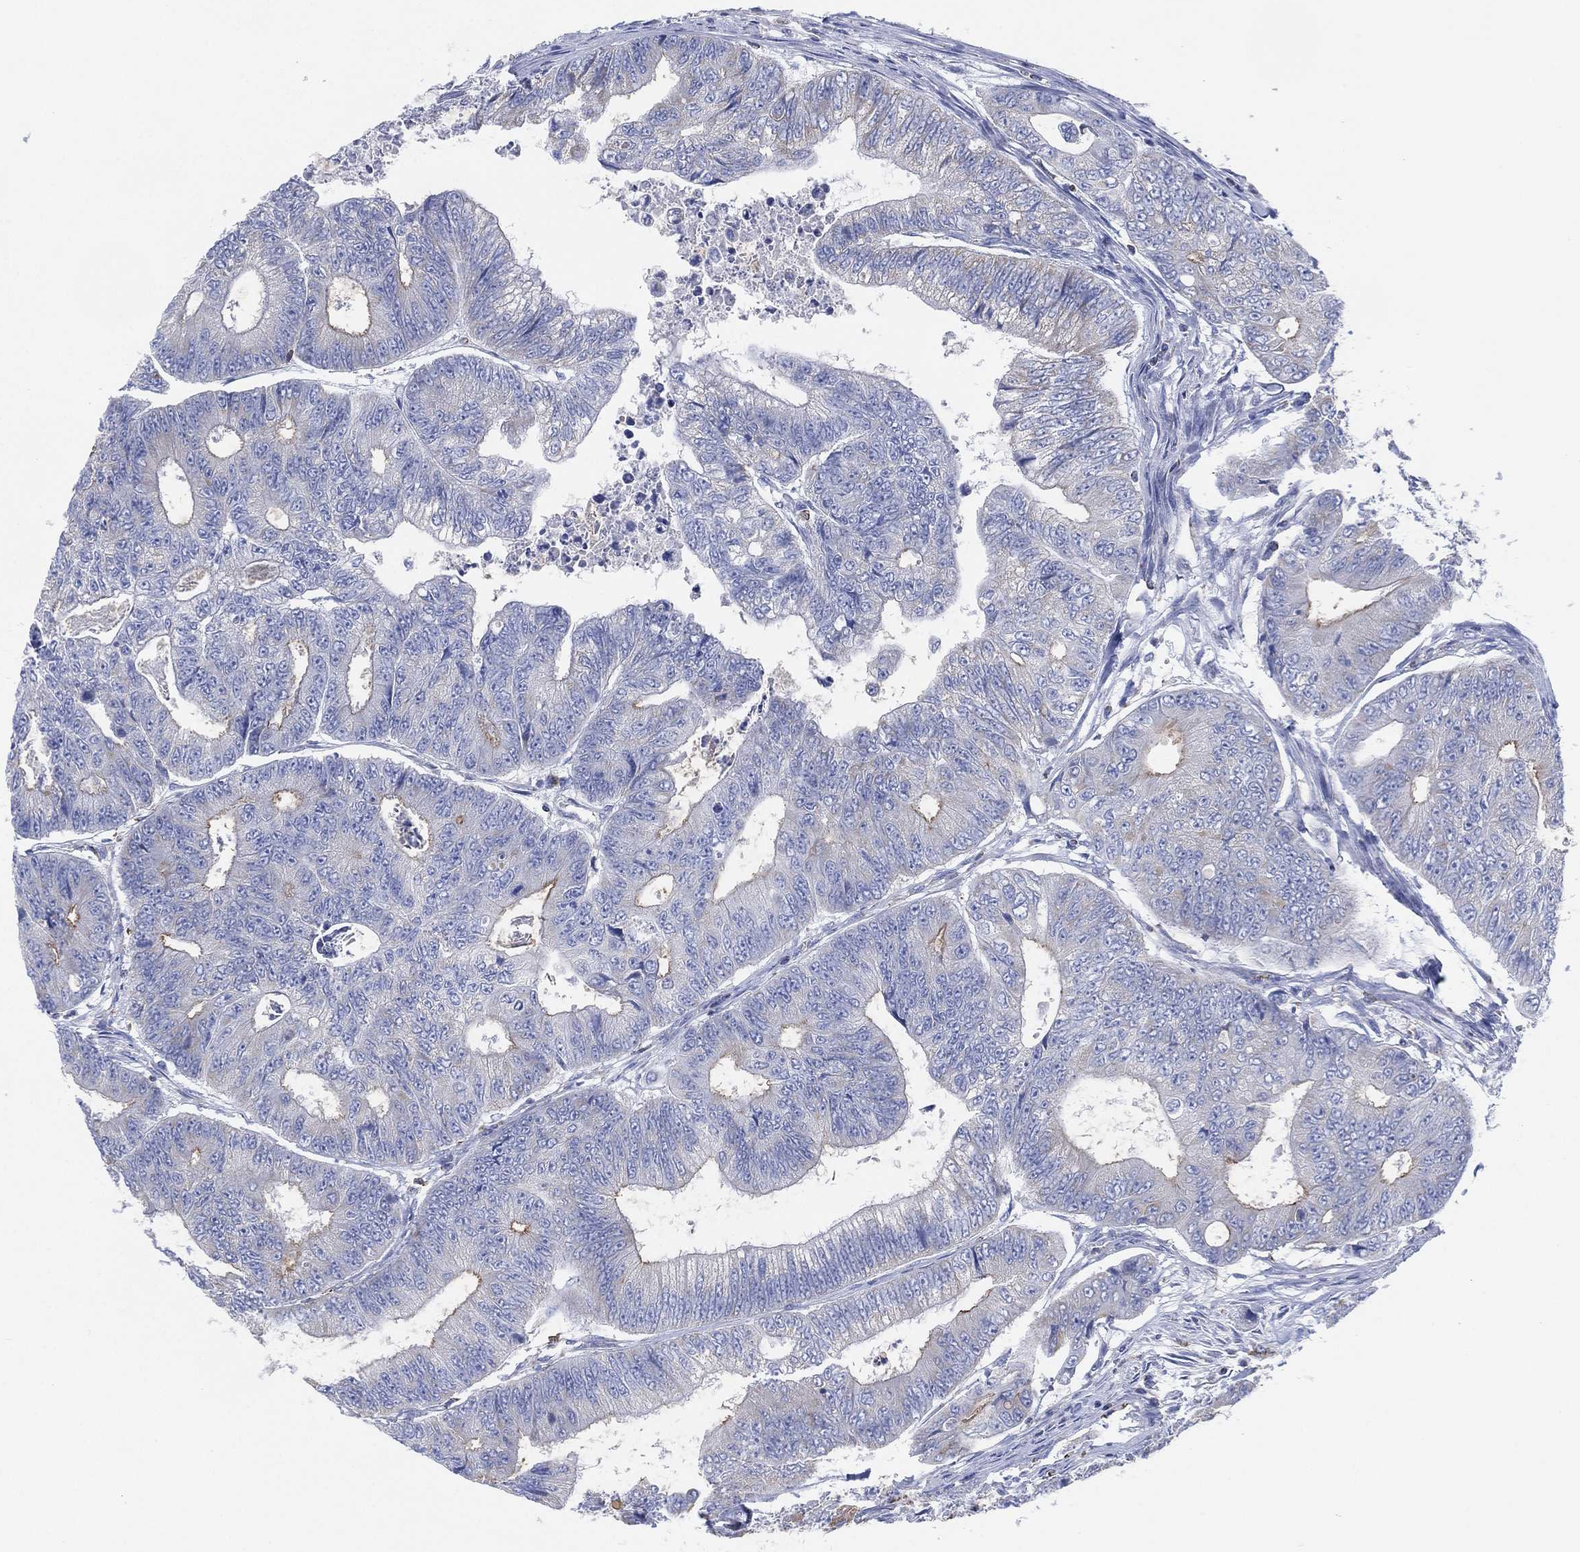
{"staining": {"intensity": "weak", "quantity": "<25%", "location": "cytoplasmic/membranous"}, "tissue": "colorectal cancer", "cell_type": "Tumor cells", "image_type": "cancer", "snomed": [{"axis": "morphology", "description": "Adenocarcinoma, NOS"}, {"axis": "topography", "description": "Colon"}], "caption": "This image is of adenocarcinoma (colorectal) stained with IHC to label a protein in brown with the nuclei are counter-stained blue. There is no expression in tumor cells.", "gene": "CFTR", "patient": {"sex": "female", "age": 48}}